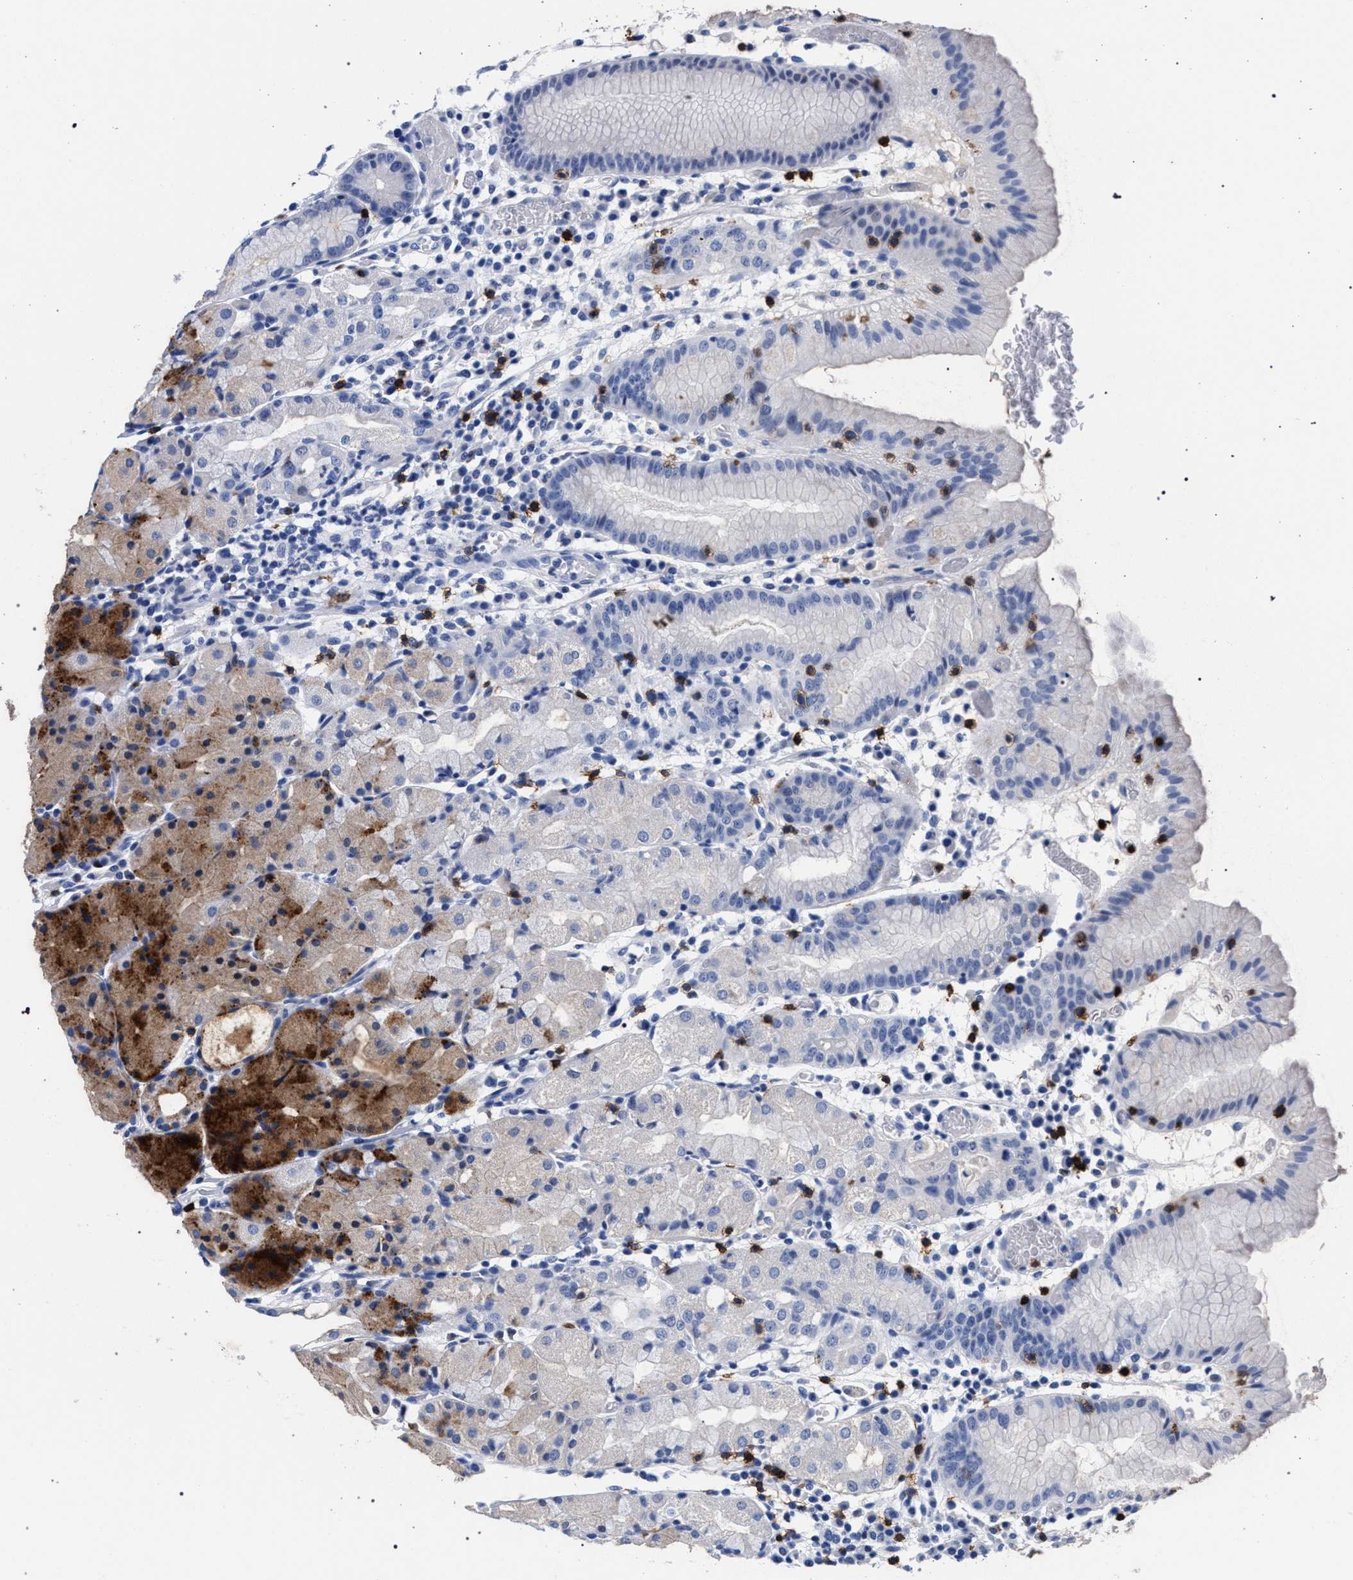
{"staining": {"intensity": "strong", "quantity": "<25%", "location": "cytoplasmic/membranous"}, "tissue": "stomach", "cell_type": "Glandular cells", "image_type": "normal", "snomed": [{"axis": "morphology", "description": "Normal tissue, NOS"}, {"axis": "topography", "description": "Stomach"}, {"axis": "topography", "description": "Stomach, lower"}], "caption": "A high-resolution photomicrograph shows immunohistochemistry staining of normal stomach, which exhibits strong cytoplasmic/membranous positivity in approximately <25% of glandular cells.", "gene": "KLRK1", "patient": {"sex": "female", "age": 75}}